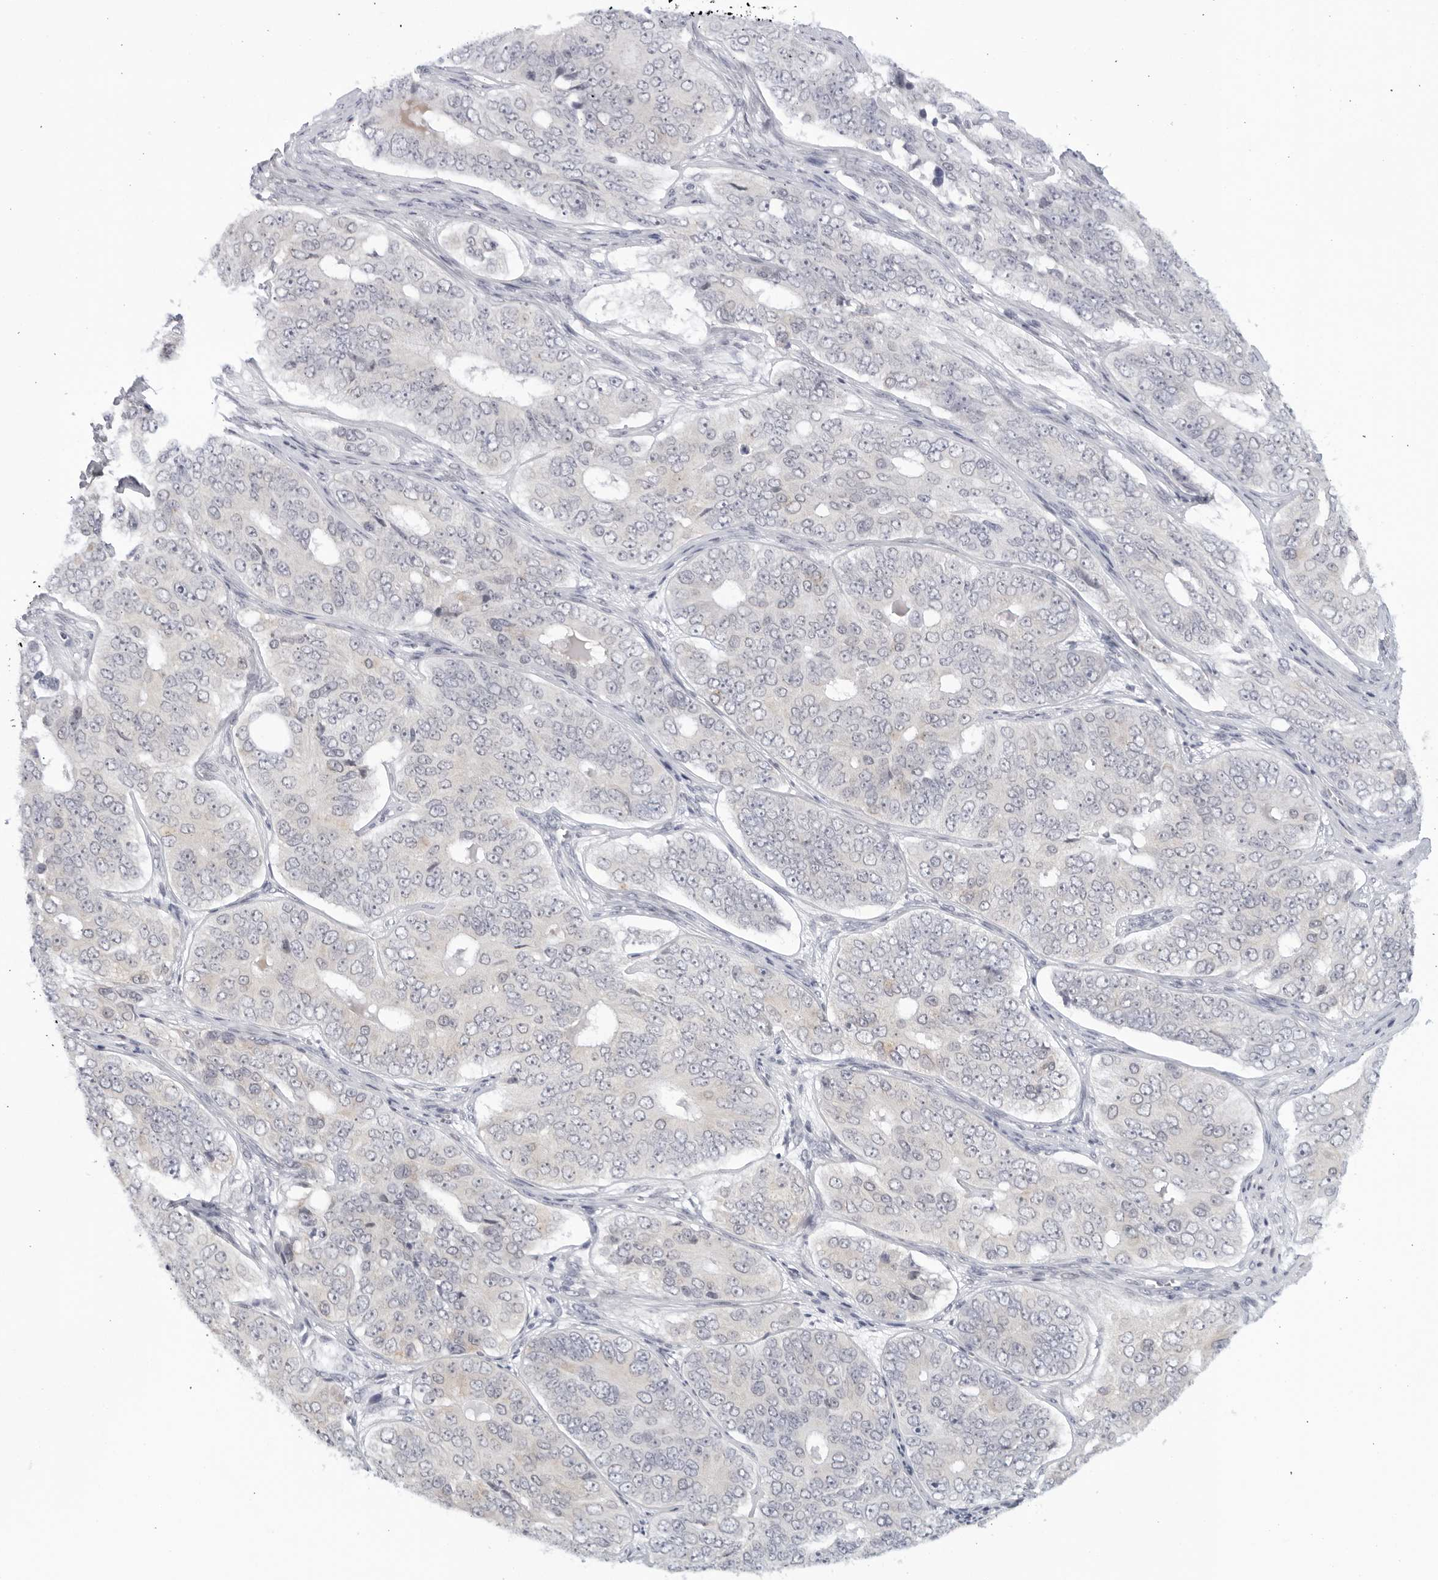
{"staining": {"intensity": "negative", "quantity": "none", "location": "none"}, "tissue": "ovarian cancer", "cell_type": "Tumor cells", "image_type": "cancer", "snomed": [{"axis": "morphology", "description": "Carcinoma, endometroid"}, {"axis": "topography", "description": "Ovary"}], "caption": "IHC image of ovarian endometroid carcinoma stained for a protein (brown), which exhibits no expression in tumor cells.", "gene": "WDTC1", "patient": {"sex": "female", "age": 51}}